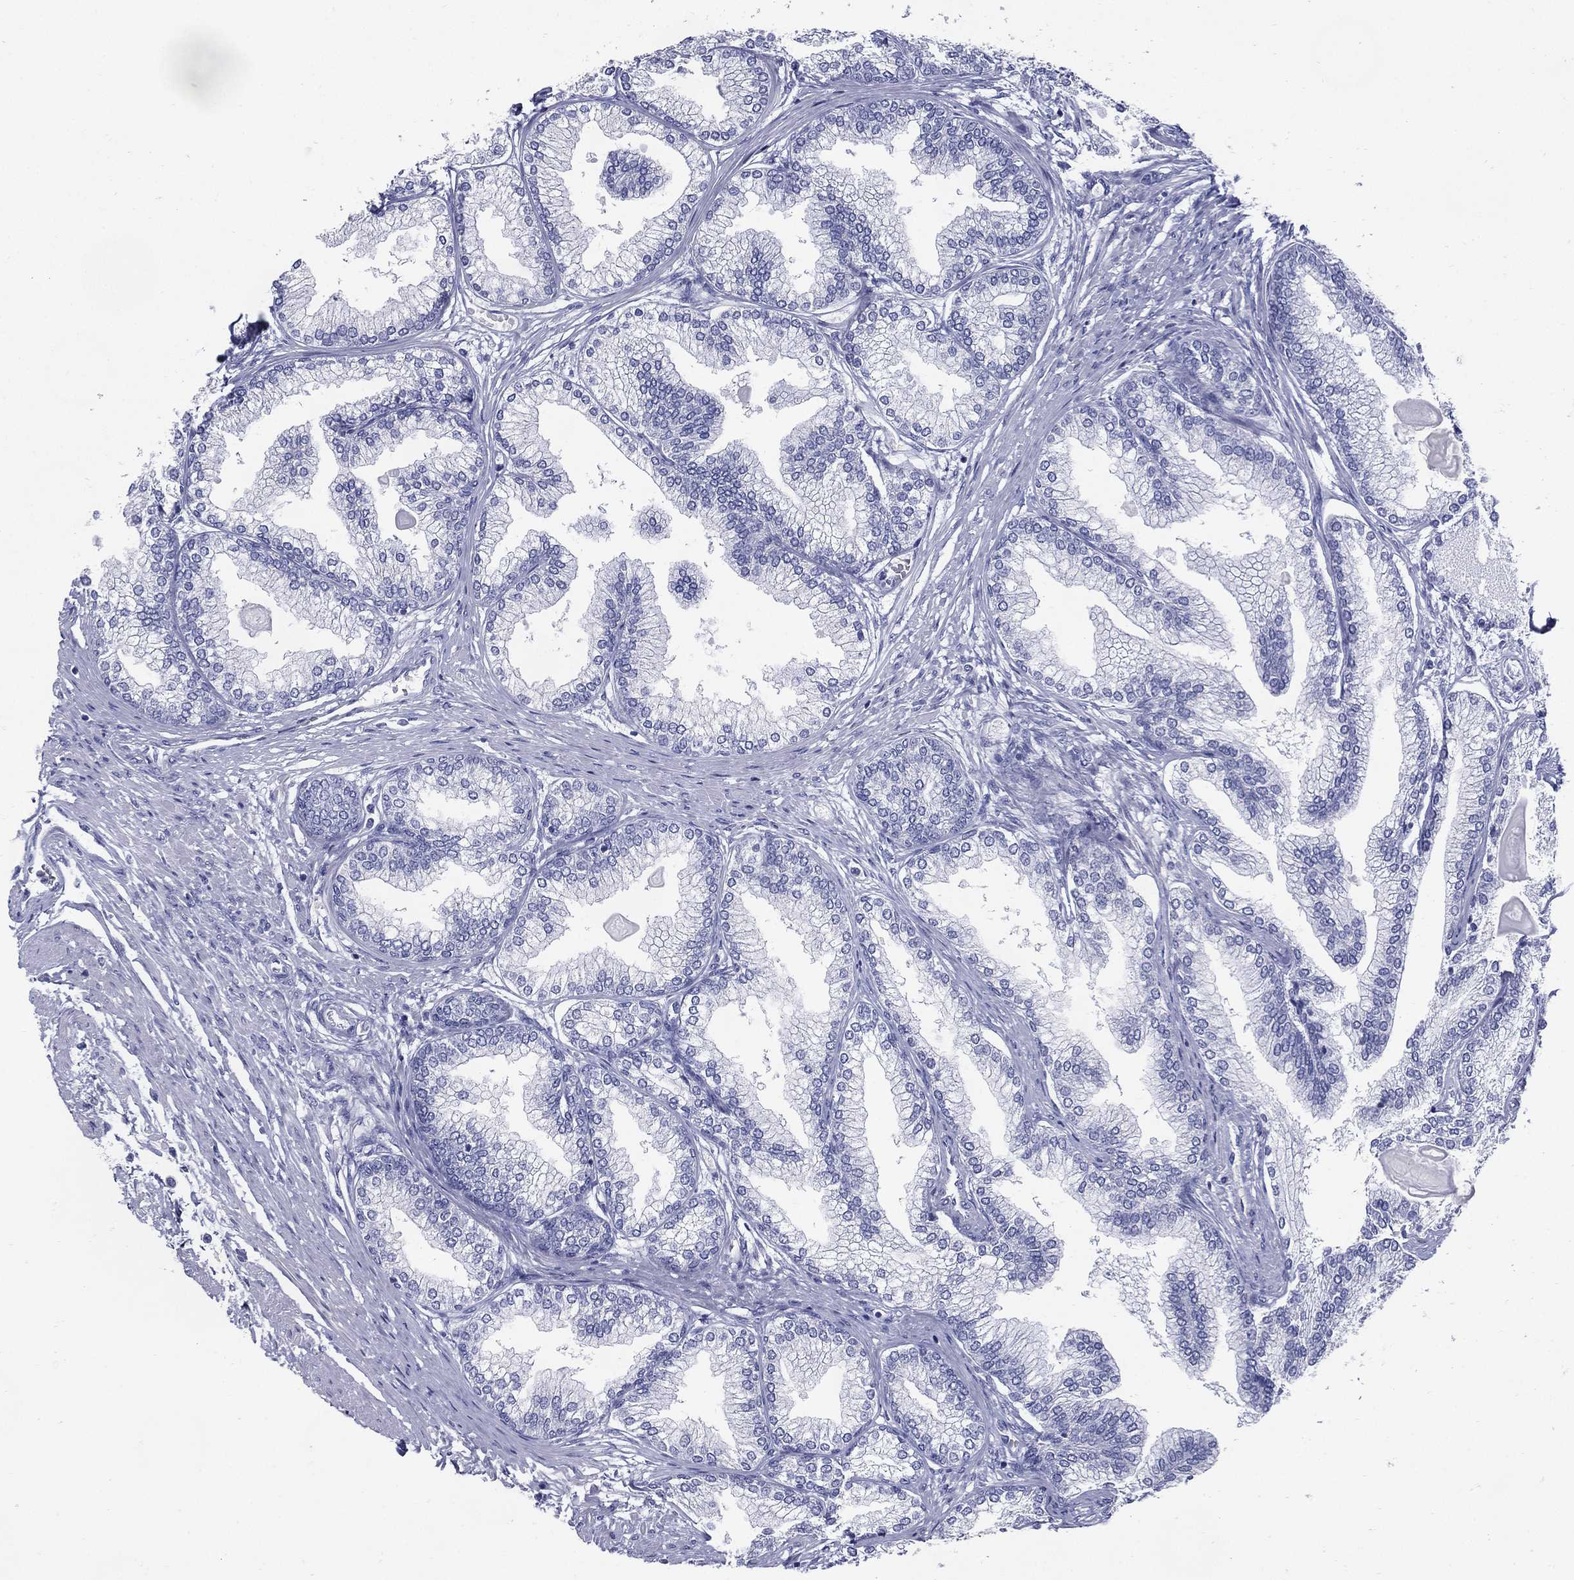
{"staining": {"intensity": "negative", "quantity": "none", "location": "none"}, "tissue": "prostate", "cell_type": "Glandular cells", "image_type": "normal", "snomed": [{"axis": "morphology", "description": "Normal tissue, NOS"}, {"axis": "topography", "description": "Prostate"}], "caption": "High power microscopy photomicrograph of an immunohistochemistry (IHC) histopathology image of benign prostate, revealing no significant staining in glandular cells.", "gene": "KIF2C", "patient": {"sex": "male", "age": 72}}